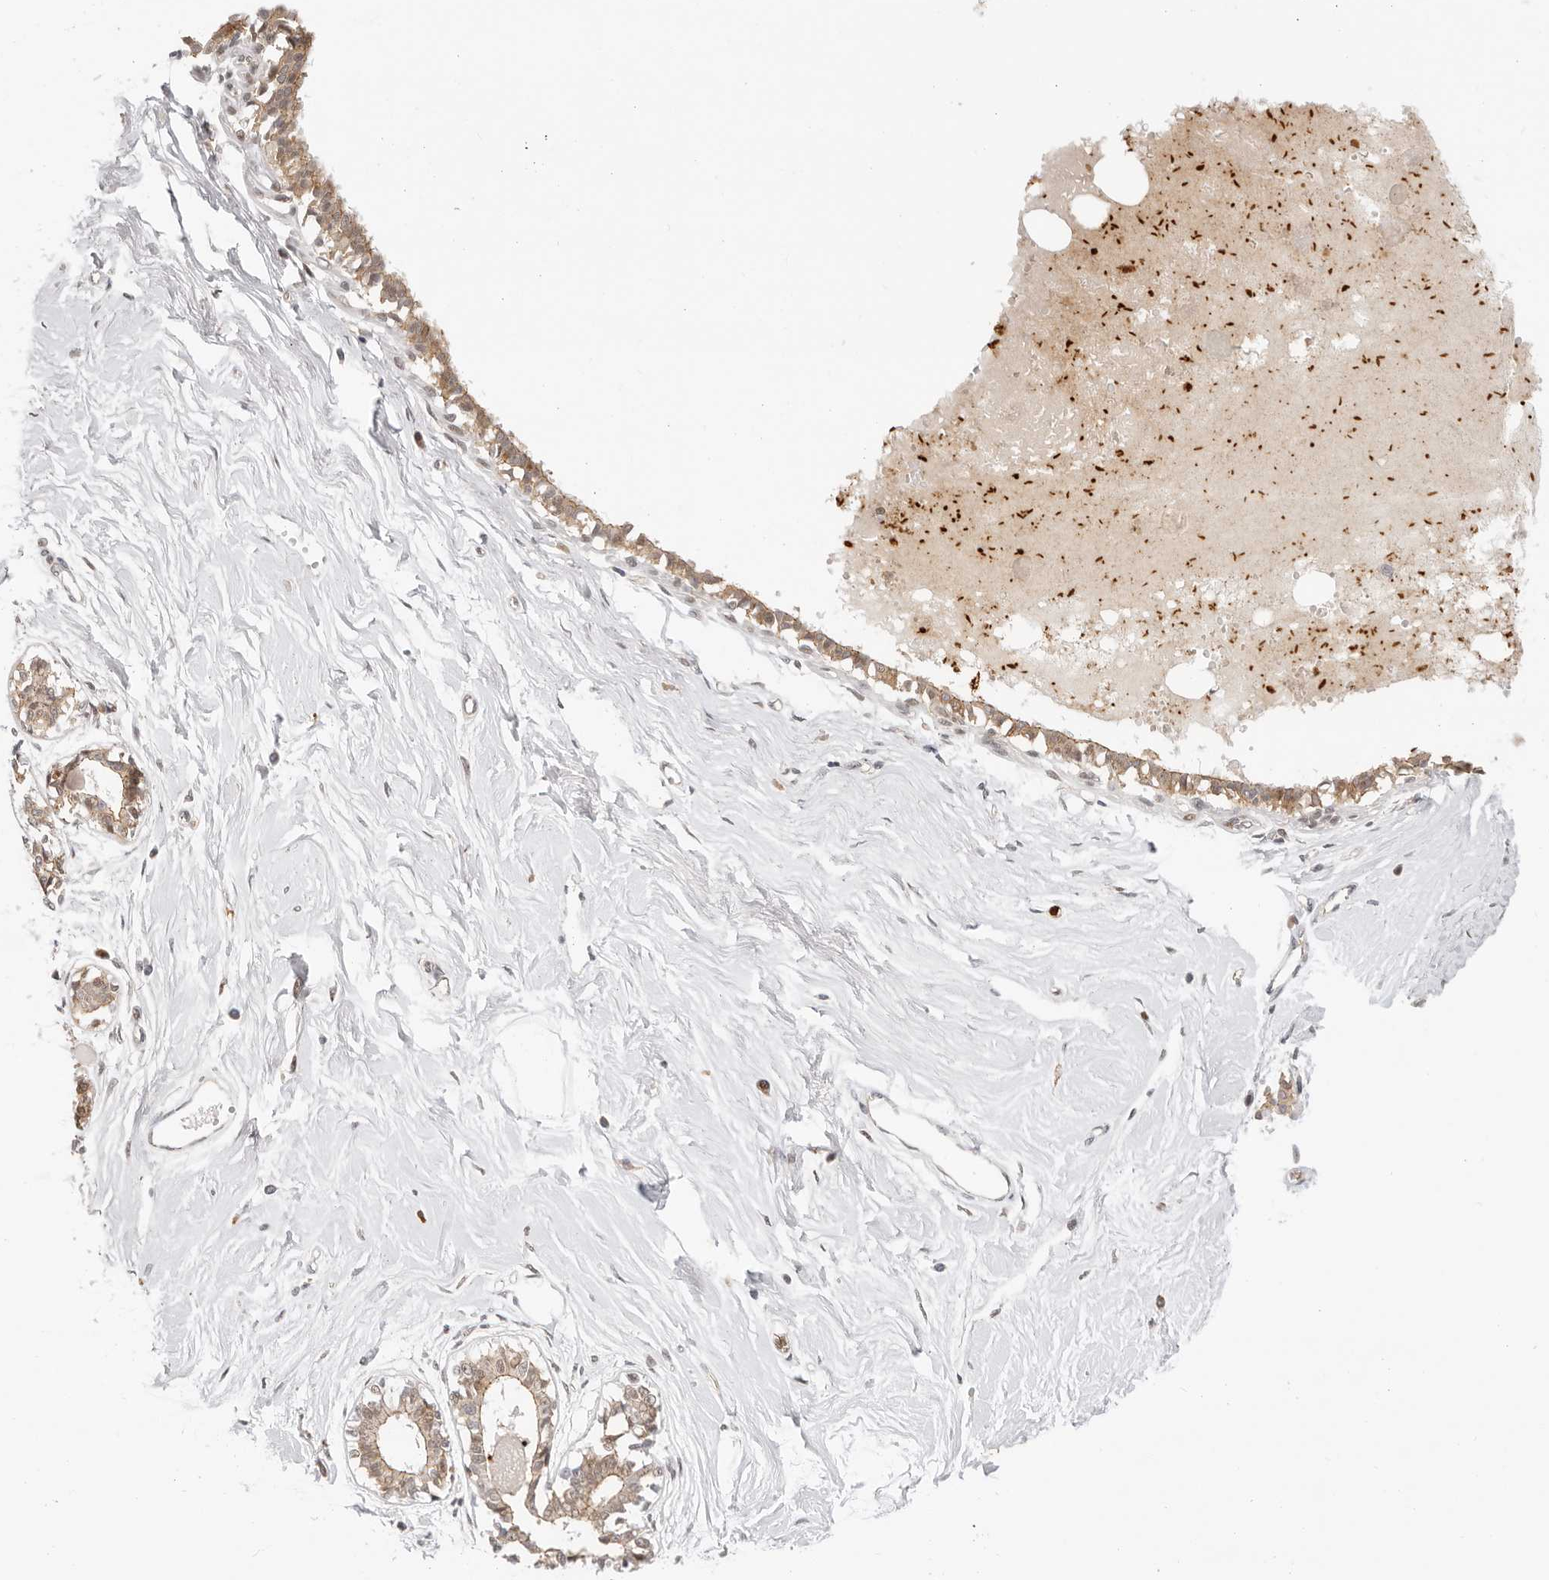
{"staining": {"intensity": "negative", "quantity": "none", "location": "none"}, "tissue": "breast", "cell_type": "Adipocytes", "image_type": "normal", "snomed": [{"axis": "morphology", "description": "Normal tissue, NOS"}, {"axis": "topography", "description": "Breast"}], "caption": "A high-resolution micrograph shows immunohistochemistry staining of benign breast, which demonstrates no significant staining in adipocytes.", "gene": "AFDN", "patient": {"sex": "female", "age": 45}}